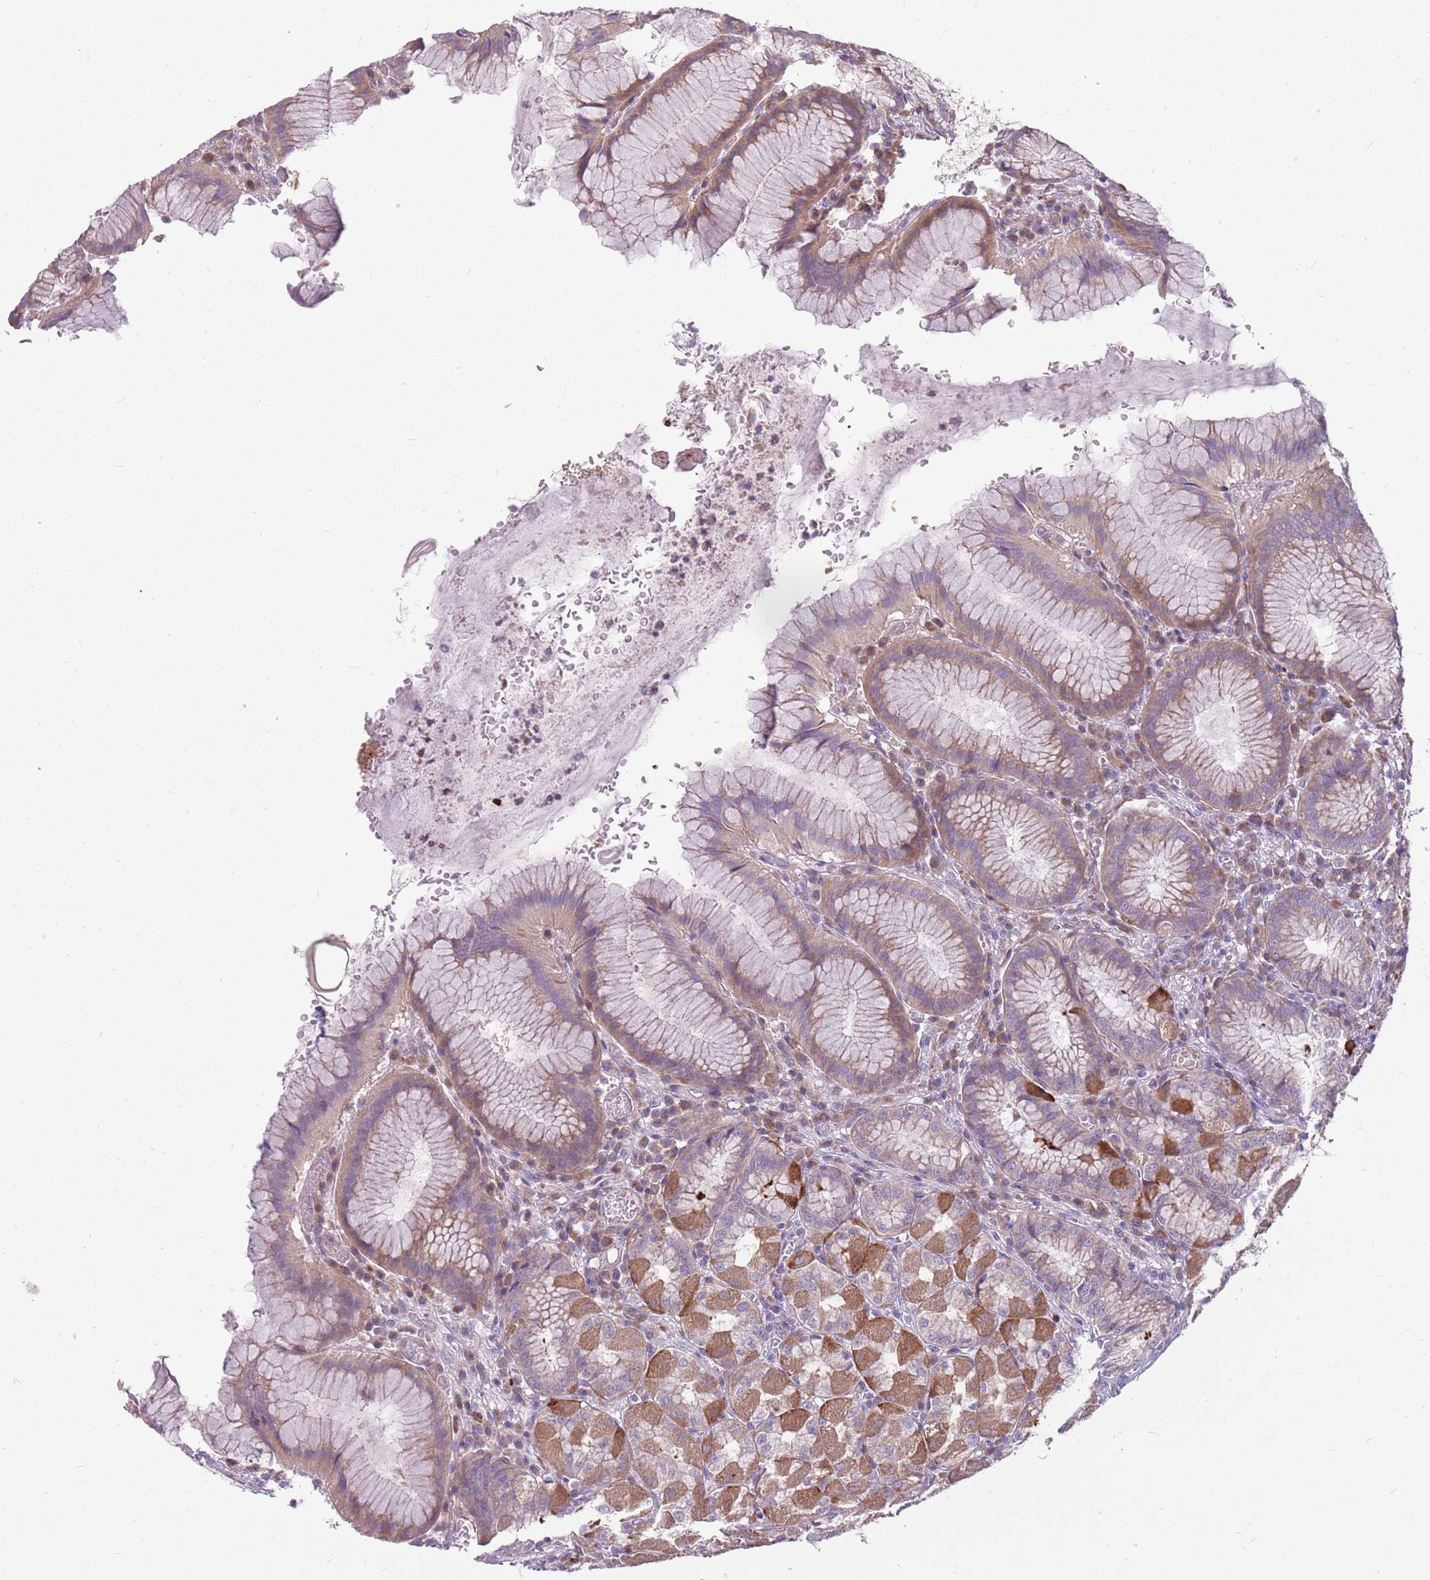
{"staining": {"intensity": "moderate", "quantity": "25%-75%", "location": "cytoplasmic/membranous"}, "tissue": "stomach", "cell_type": "Glandular cells", "image_type": "normal", "snomed": [{"axis": "morphology", "description": "Normal tissue, NOS"}, {"axis": "topography", "description": "Stomach"}], "caption": "The histopathology image displays staining of benign stomach, revealing moderate cytoplasmic/membranous protein staining (brown color) within glandular cells.", "gene": "PPP1R27", "patient": {"sex": "male", "age": 55}}